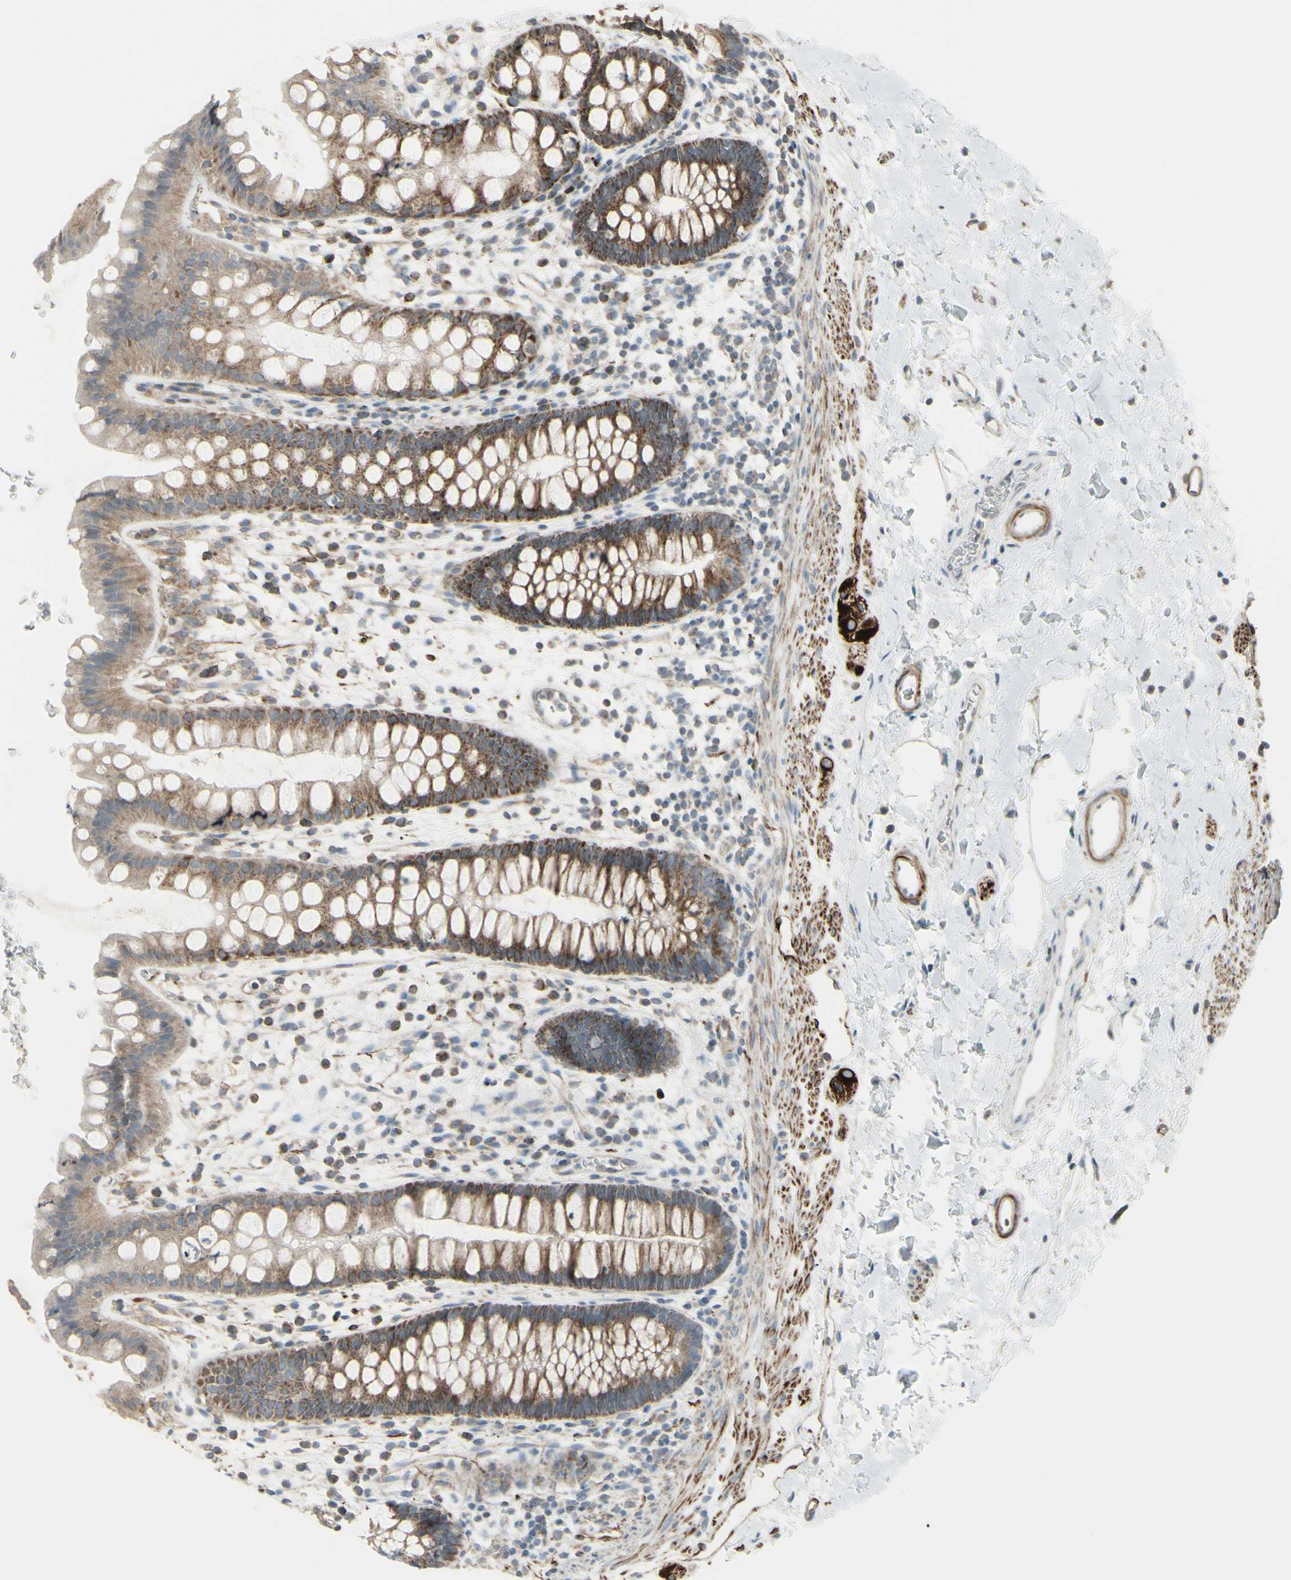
{"staining": {"intensity": "moderate", "quantity": "25%-75%", "location": "cytoplasmic/membranous"}, "tissue": "rectum", "cell_type": "Glandular cells", "image_type": "normal", "snomed": [{"axis": "morphology", "description": "Normal tissue, NOS"}, {"axis": "topography", "description": "Rectum"}], "caption": "This is a micrograph of immunohistochemistry (IHC) staining of unremarkable rectum, which shows moderate expression in the cytoplasmic/membranous of glandular cells.", "gene": "FAM171B", "patient": {"sex": "female", "age": 24}}